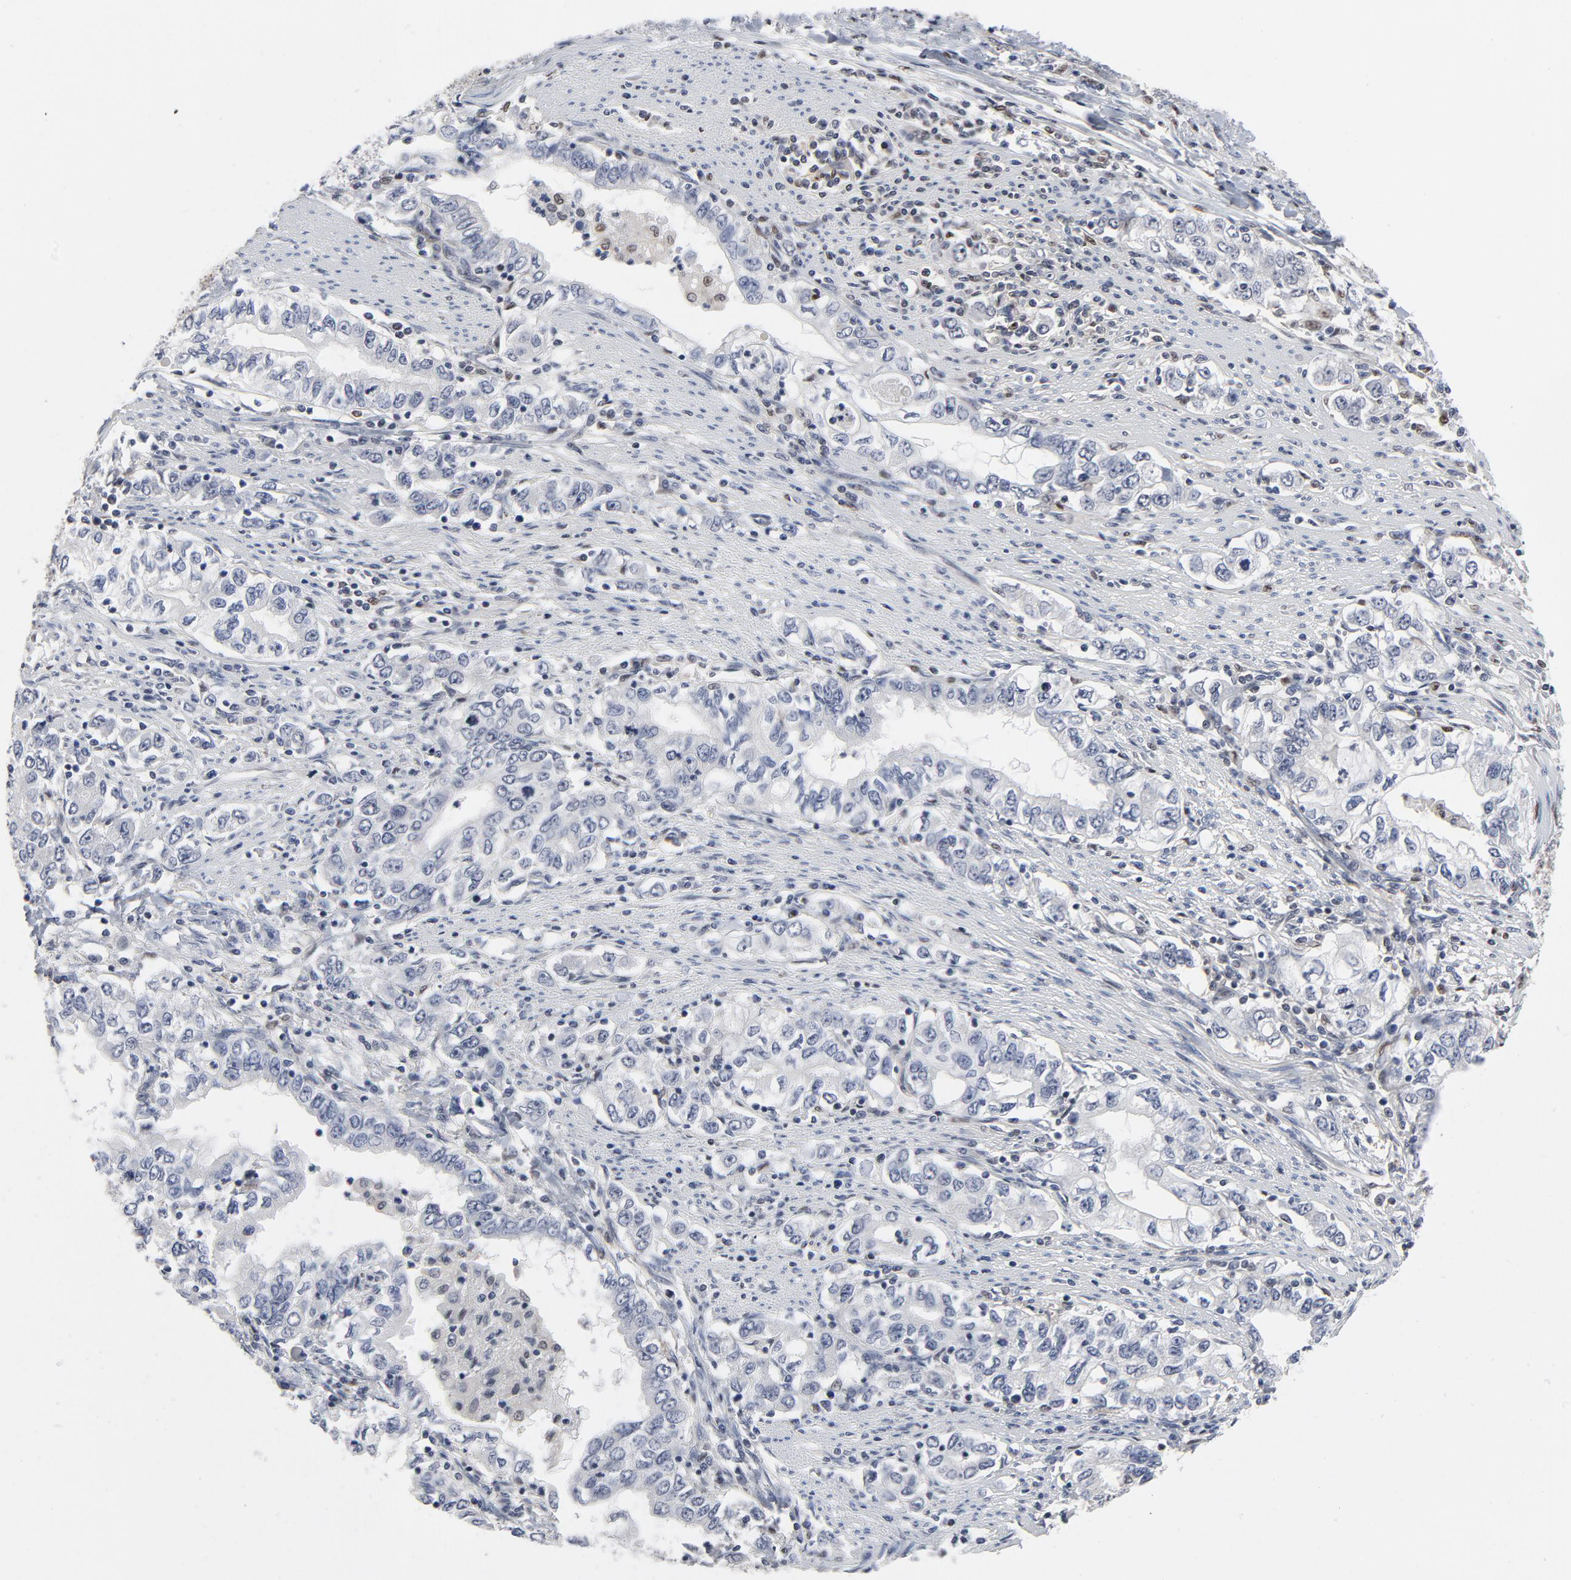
{"staining": {"intensity": "negative", "quantity": "none", "location": "none"}, "tissue": "stomach cancer", "cell_type": "Tumor cells", "image_type": "cancer", "snomed": [{"axis": "morphology", "description": "Adenocarcinoma, NOS"}, {"axis": "topography", "description": "Stomach, lower"}], "caption": "DAB (3,3'-diaminobenzidine) immunohistochemical staining of stomach adenocarcinoma displays no significant expression in tumor cells.", "gene": "NFKB1", "patient": {"sex": "female", "age": 72}}